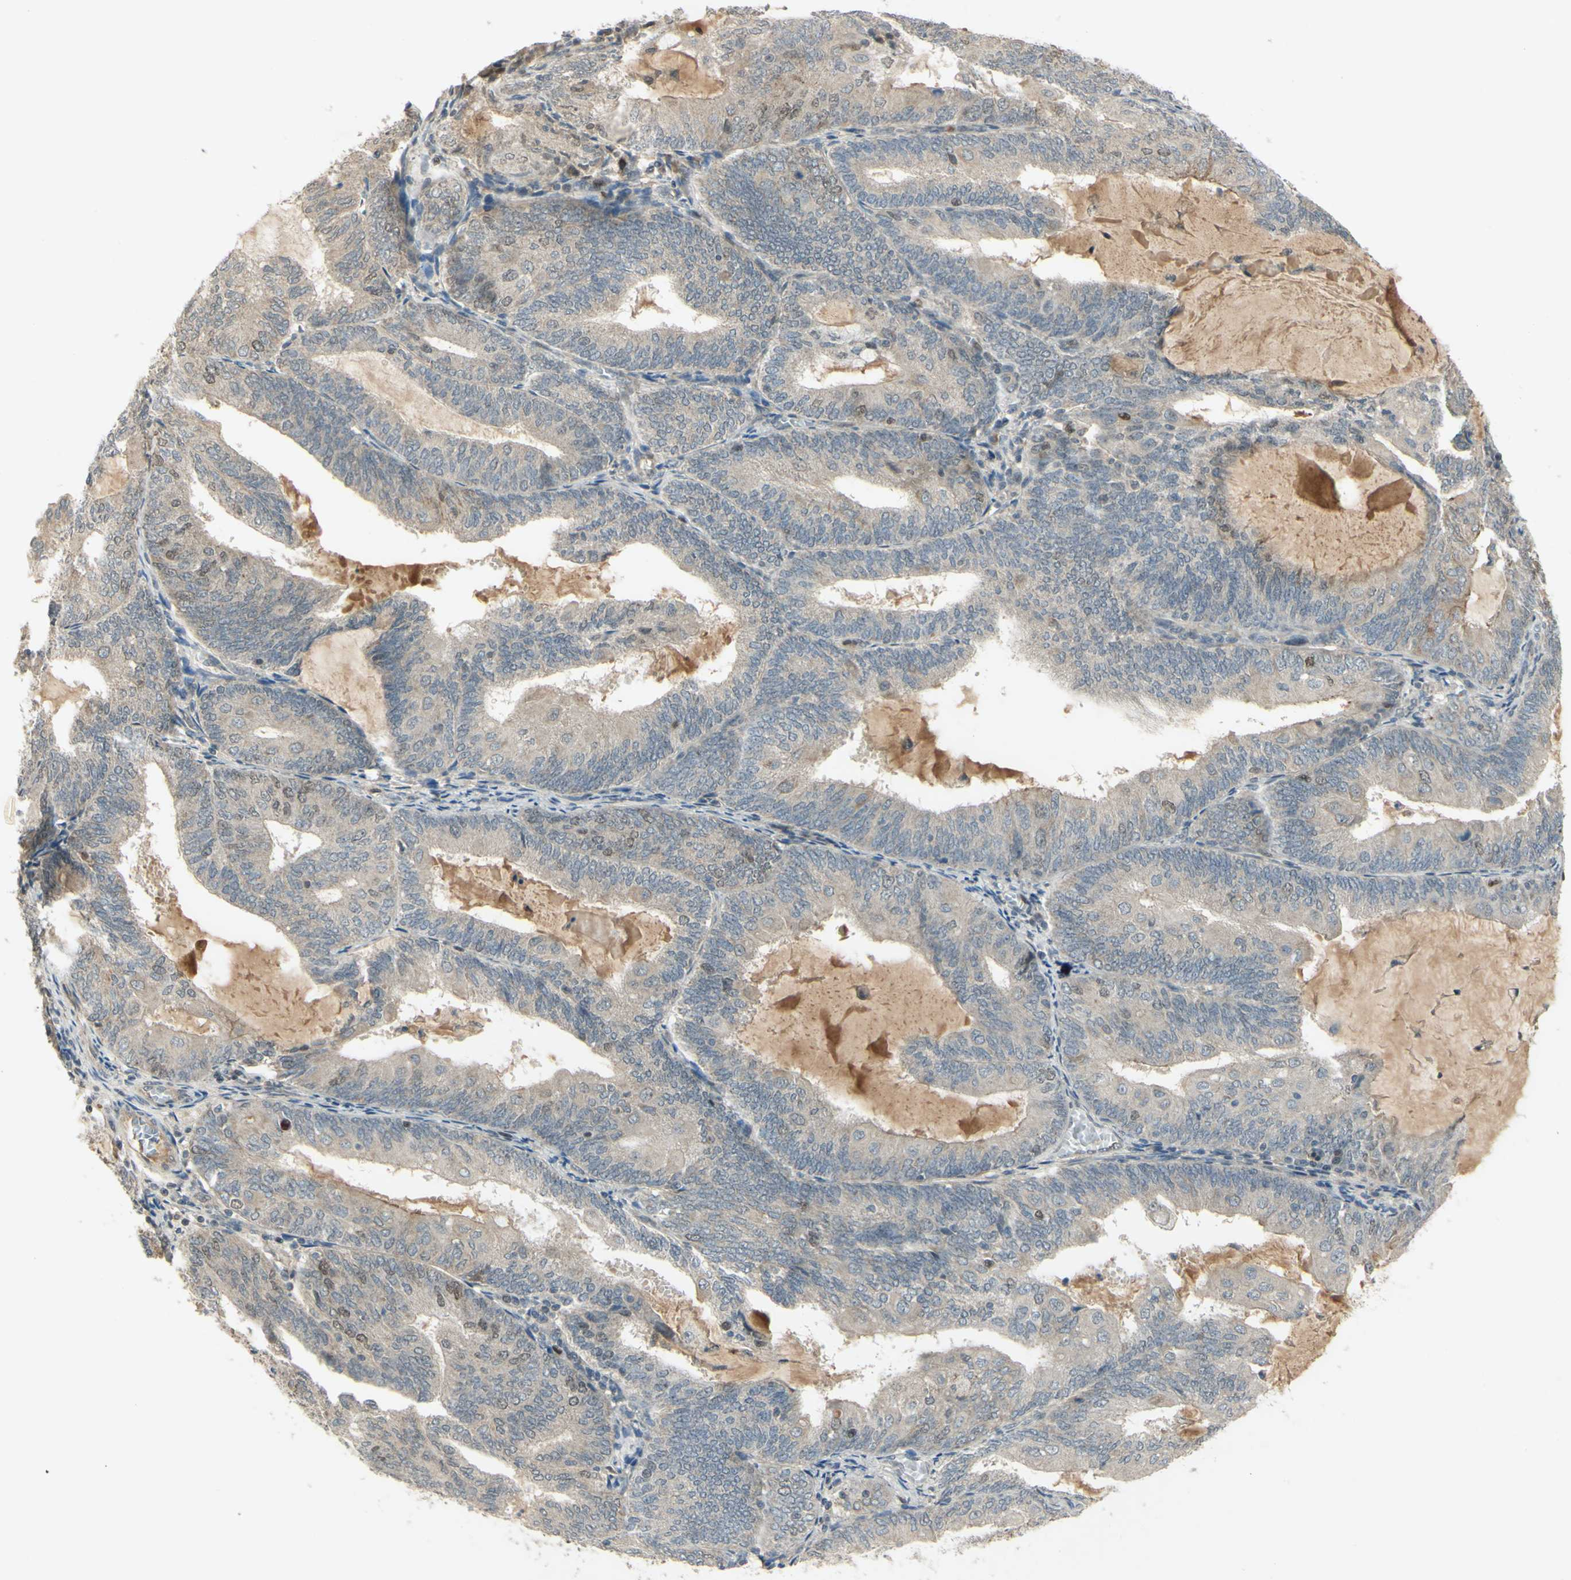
{"staining": {"intensity": "moderate", "quantity": "<25%", "location": "nuclear"}, "tissue": "endometrial cancer", "cell_type": "Tumor cells", "image_type": "cancer", "snomed": [{"axis": "morphology", "description": "Adenocarcinoma, NOS"}, {"axis": "topography", "description": "Endometrium"}], "caption": "An immunohistochemistry (IHC) histopathology image of neoplastic tissue is shown. Protein staining in brown highlights moderate nuclear positivity in endometrial adenocarcinoma within tumor cells. (Stains: DAB (3,3'-diaminobenzidine) in brown, nuclei in blue, Microscopy: brightfield microscopy at high magnification).", "gene": "RAD18", "patient": {"sex": "female", "age": 81}}